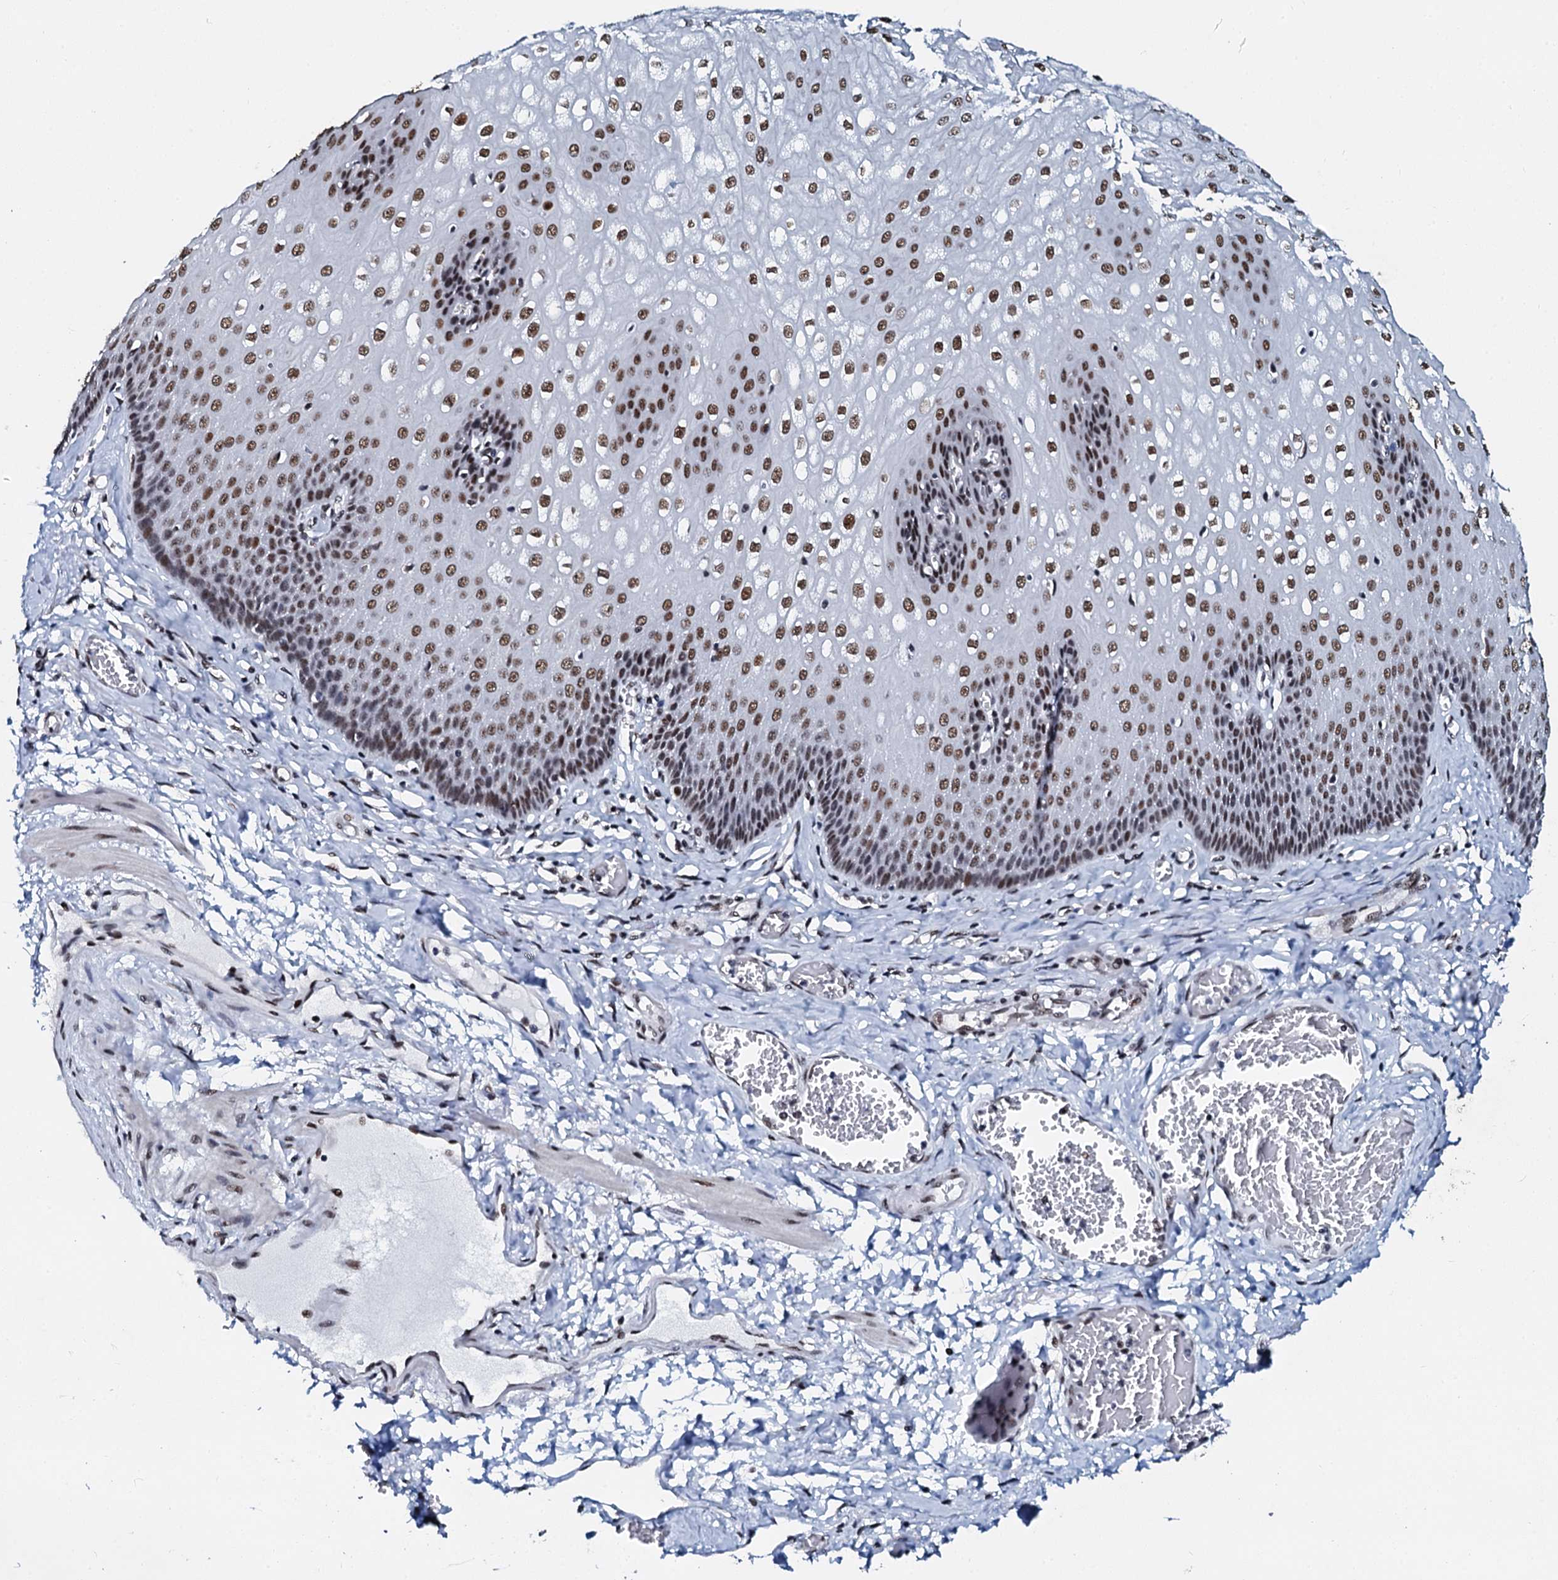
{"staining": {"intensity": "strong", "quantity": ">75%", "location": "nuclear"}, "tissue": "esophagus", "cell_type": "Squamous epithelial cells", "image_type": "normal", "snomed": [{"axis": "morphology", "description": "Normal tissue, NOS"}, {"axis": "topography", "description": "Esophagus"}], "caption": "Protein analysis of unremarkable esophagus demonstrates strong nuclear staining in about >75% of squamous epithelial cells. (DAB (3,3'-diaminobenzidine) IHC with brightfield microscopy, high magnification).", "gene": "SLTM", "patient": {"sex": "male", "age": 60}}